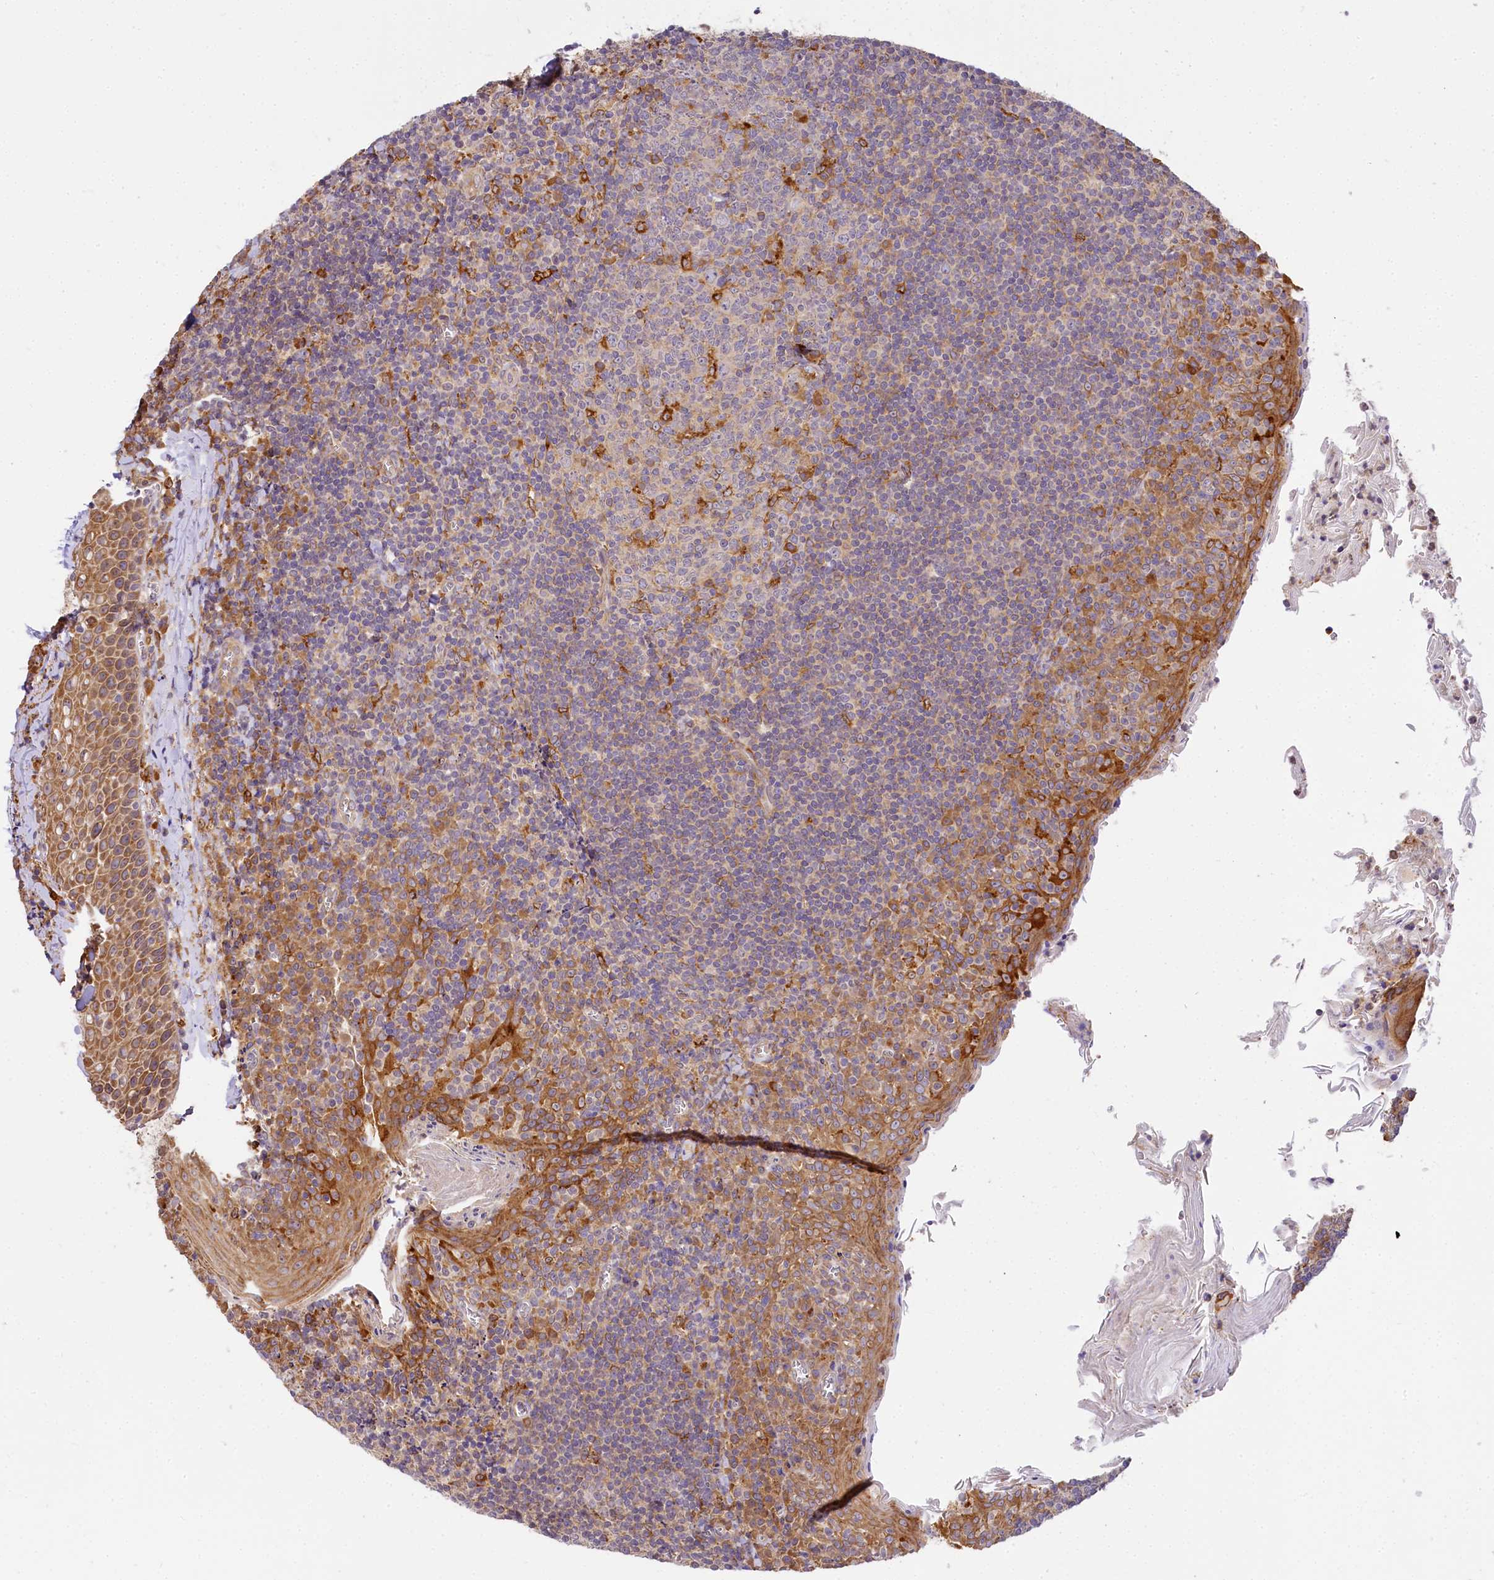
{"staining": {"intensity": "moderate", "quantity": "<25%", "location": "cytoplasmic/membranous"}, "tissue": "tonsil", "cell_type": "Germinal center cells", "image_type": "normal", "snomed": [{"axis": "morphology", "description": "Normal tissue, NOS"}, {"axis": "topography", "description": "Tonsil"}], "caption": "Immunohistochemical staining of benign human tonsil shows <25% levels of moderate cytoplasmic/membranous protein expression in approximately <25% of germinal center cells.", "gene": "PPIP5K2", "patient": {"sex": "male", "age": 27}}